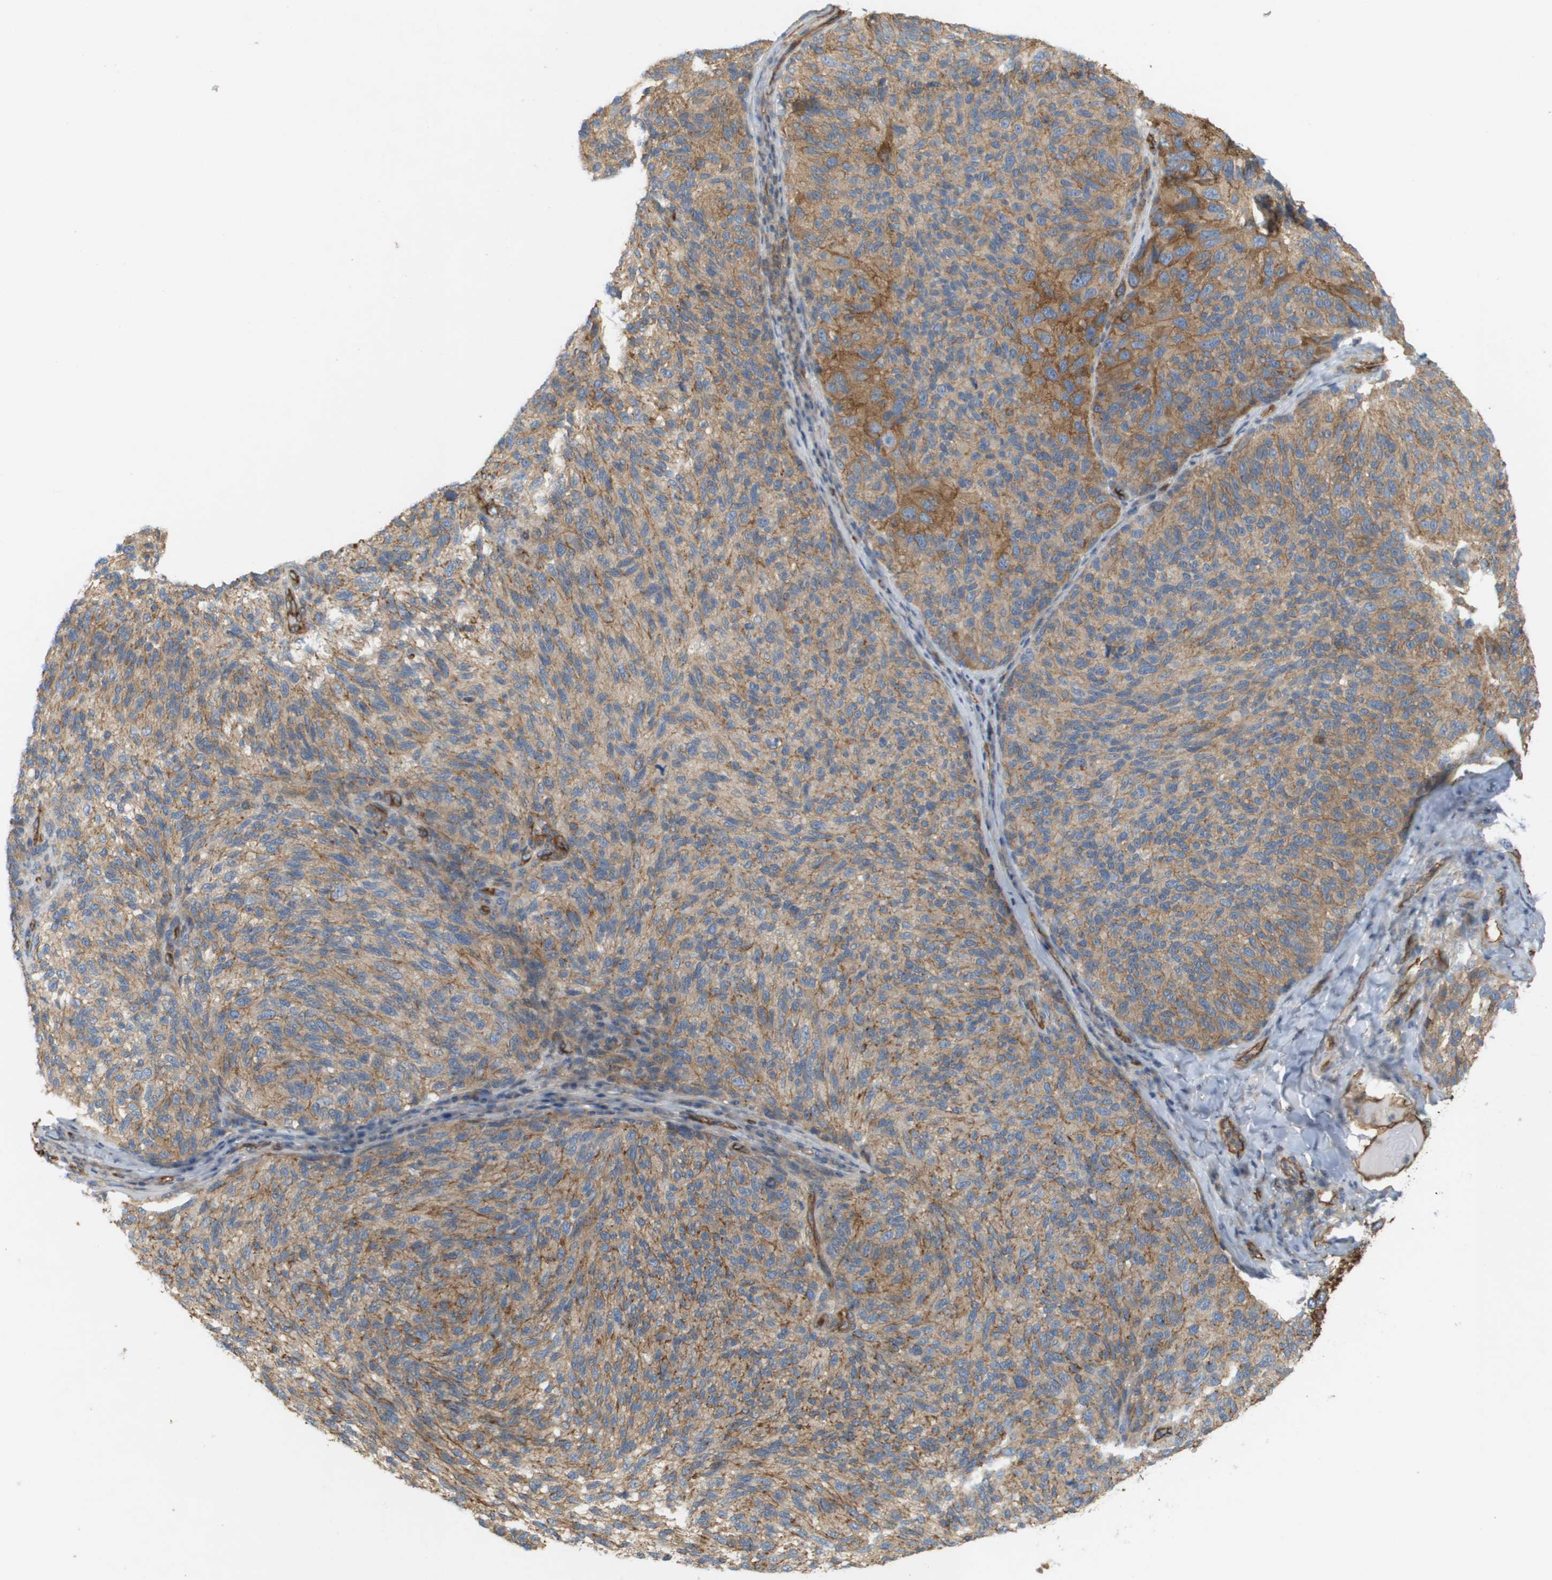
{"staining": {"intensity": "moderate", "quantity": ">75%", "location": "cytoplasmic/membranous"}, "tissue": "melanoma", "cell_type": "Tumor cells", "image_type": "cancer", "snomed": [{"axis": "morphology", "description": "Malignant melanoma, NOS"}, {"axis": "topography", "description": "Skin"}], "caption": "Malignant melanoma stained with immunohistochemistry (IHC) displays moderate cytoplasmic/membranous expression in about >75% of tumor cells.", "gene": "SGMS2", "patient": {"sex": "female", "age": 73}}